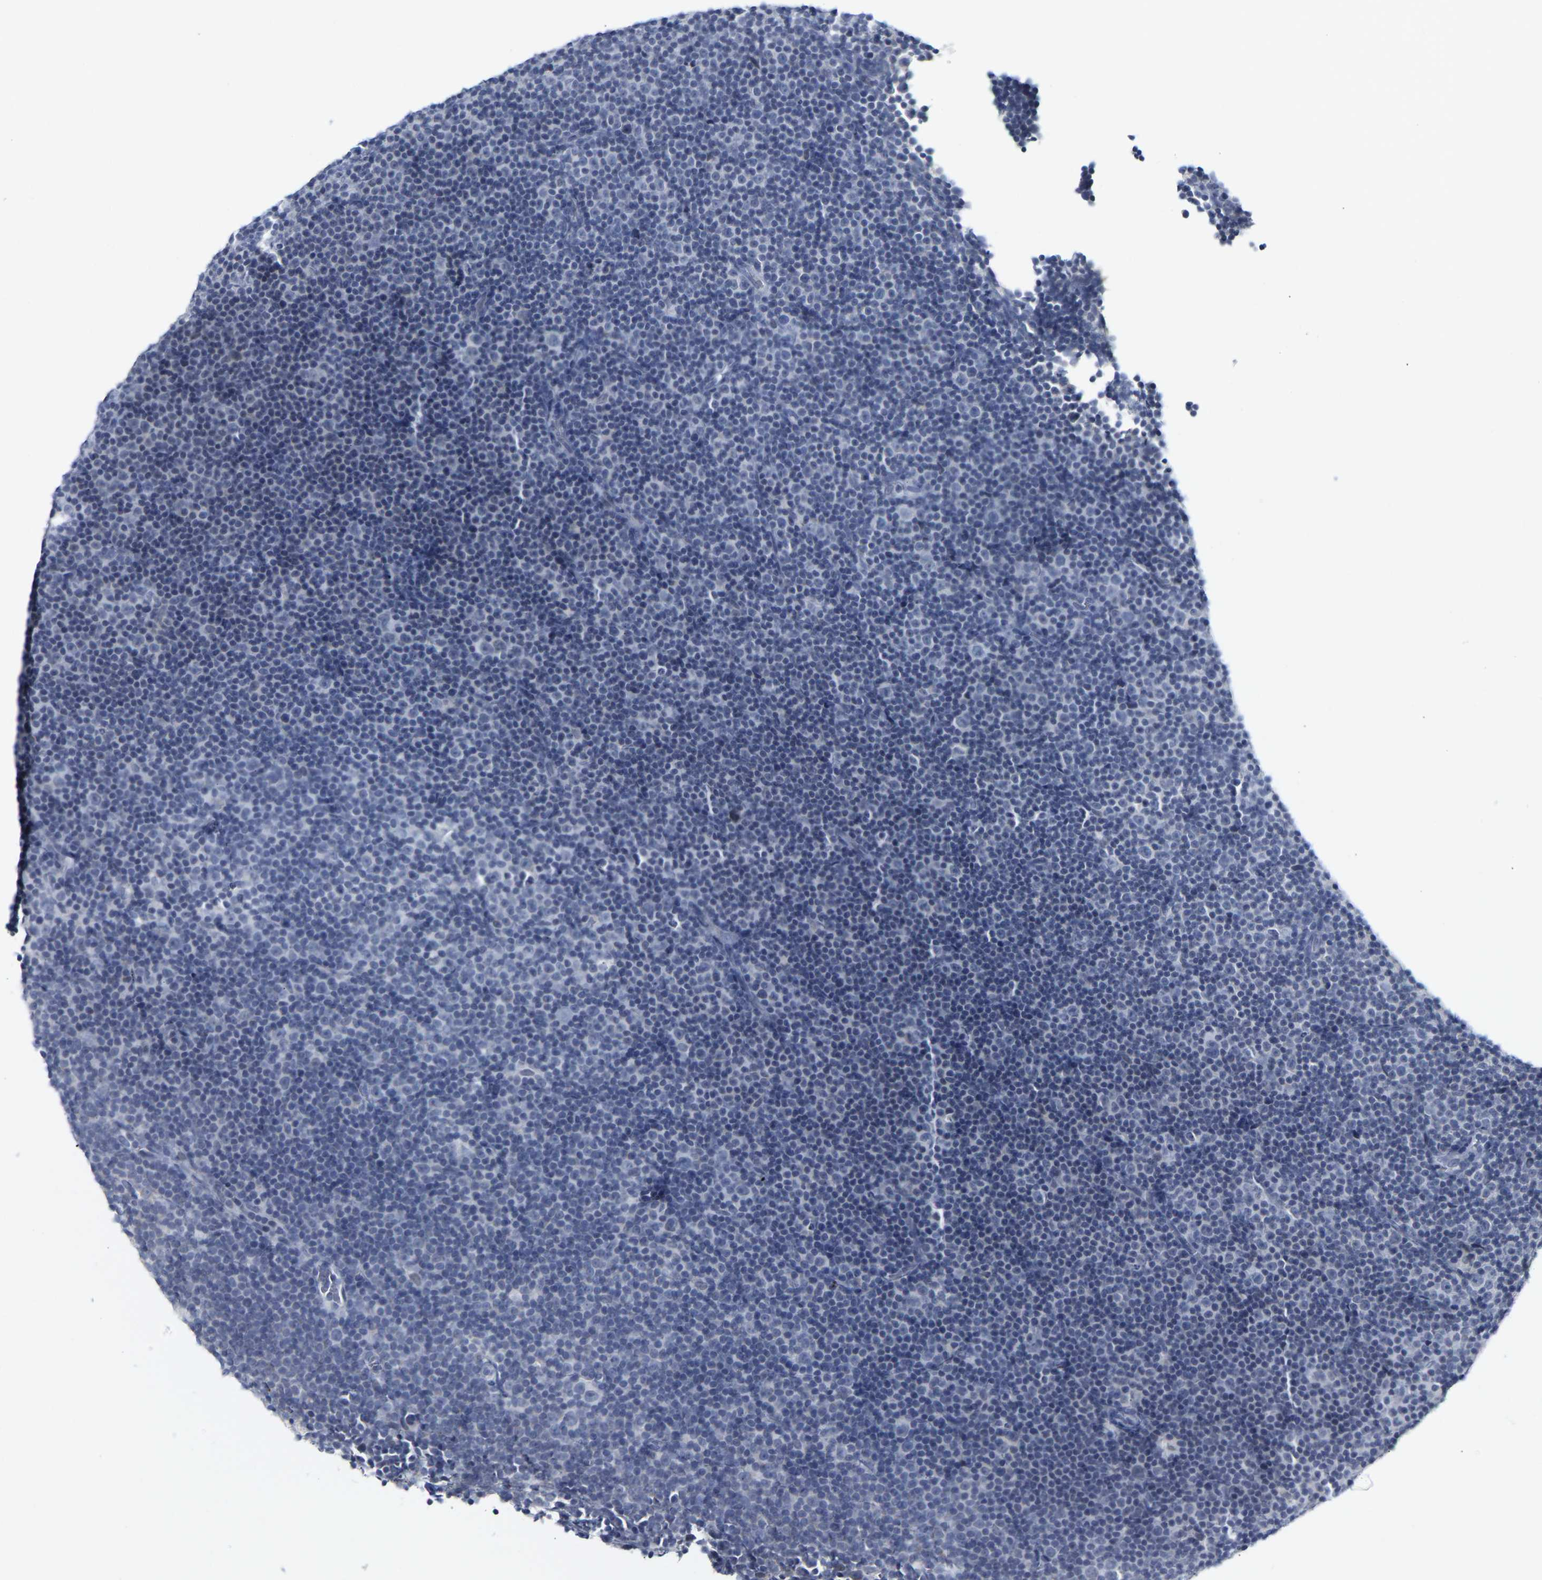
{"staining": {"intensity": "negative", "quantity": "none", "location": "none"}, "tissue": "lymphoma", "cell_type": "Tumor cells", "image_type": "cancer", "snomed": [{"axis": "morphology", "description": "Malignant lymphoma, non-Hodgkin's type, Low grade"}, {"axis": "topography", "description": "Lymph node"}], "caption": "An immunohistochemistry (IHC) histopathology image of lymphoma is shown. There is no staining in tumor cells of lymphoma. (IHC, brightfield microscopy, high magnification).", "gene": "KRT76", "patient": {"sex": "female", "age": 67}}